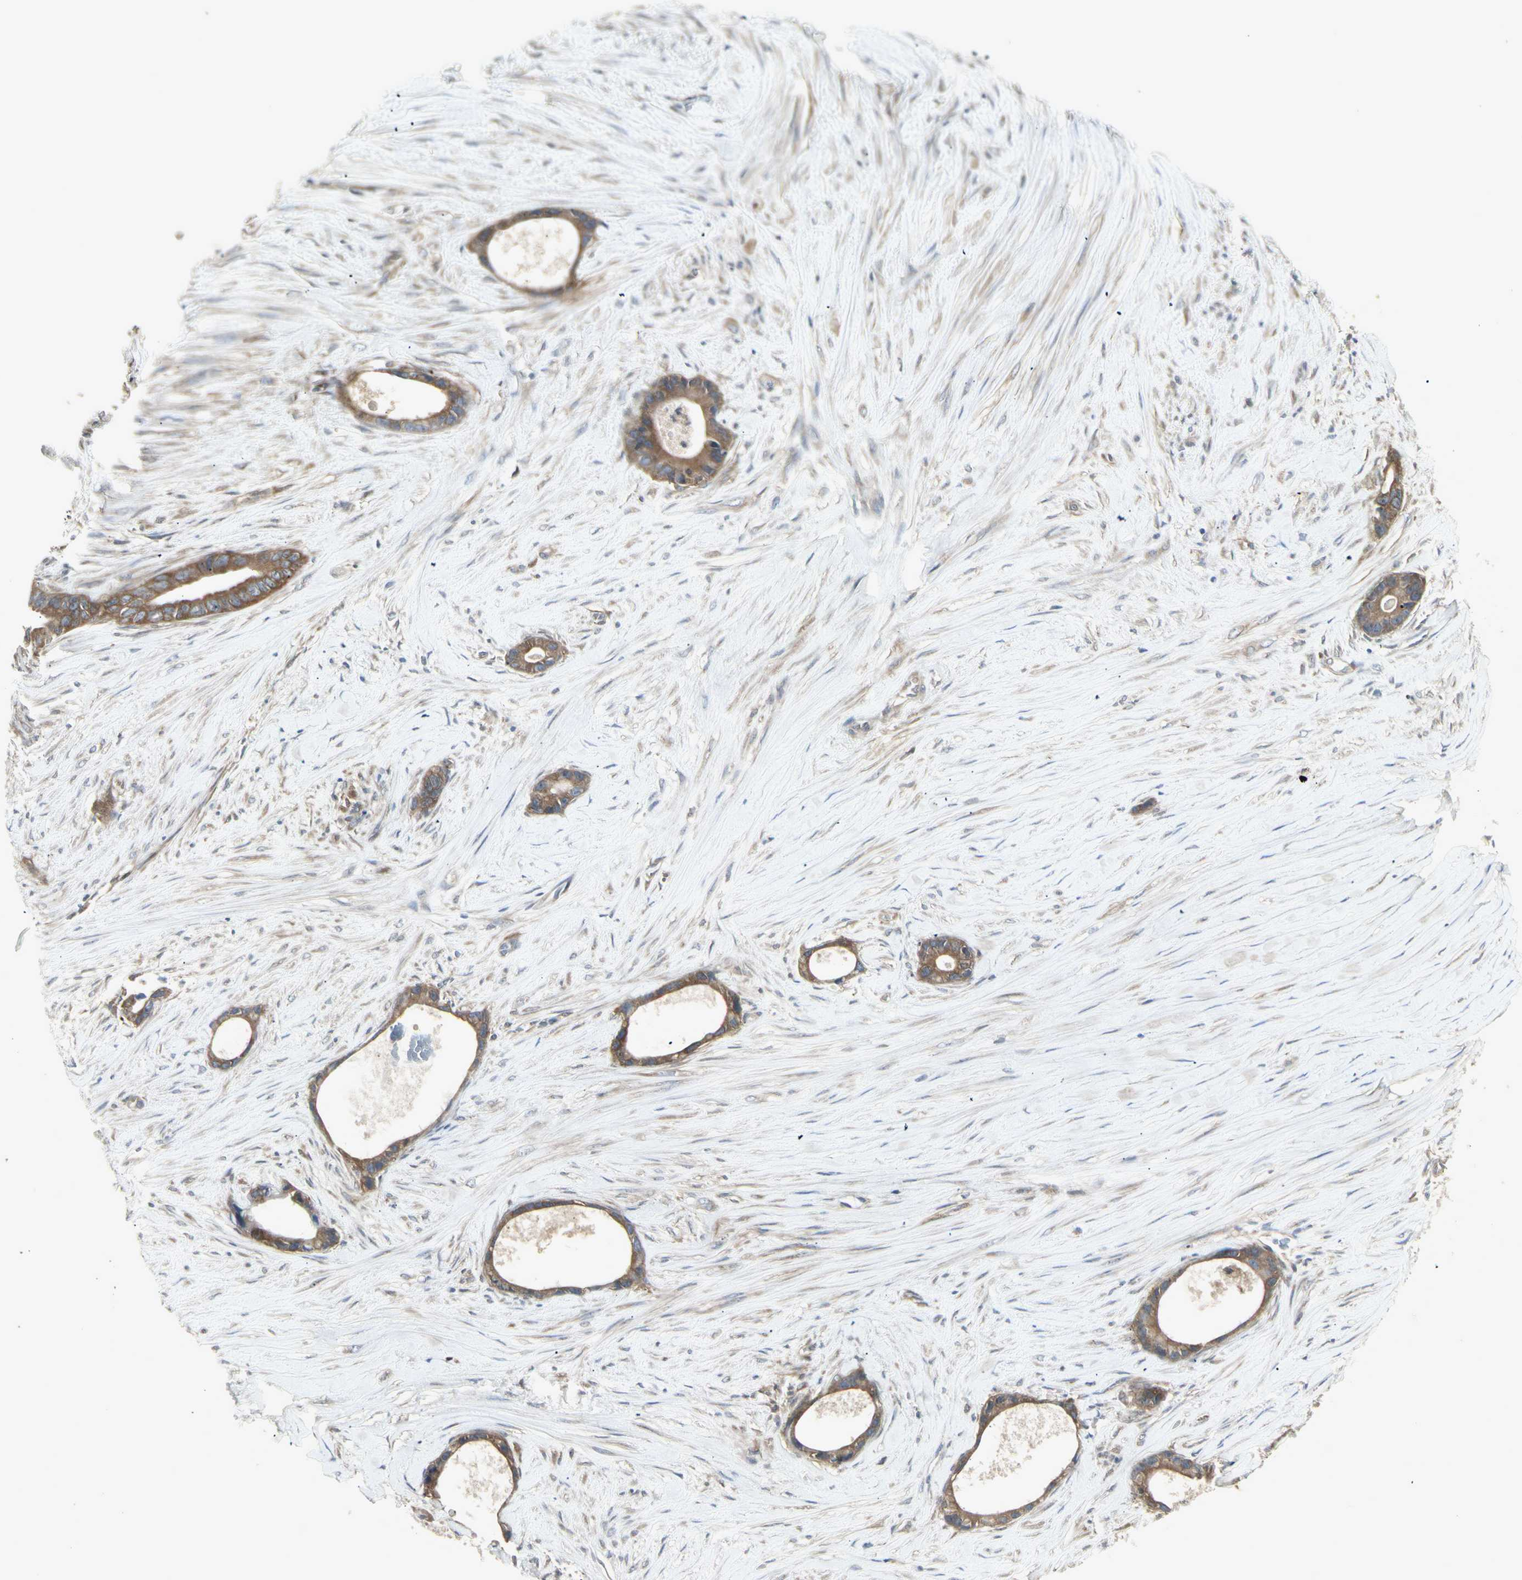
{"staining": {"intensity": "moderate", "quantity": ">75%", "location": "cytoplasmic/membranous"}, "tissue": "liver cancer", "cell_type": "Tumor cells", "image_type": "cancer", "snomed": [{"axis": "morphology", "description": "Cholangiocarcinoma"}, {"axis": "topography", "description": "Liver"}], "caption": "Approximately >75% of tumor cells in human liver cancer exhibit moderate cytoplasmic/membranous protein positivity as visualized by brown immunohistochemical staining.", "gene": "CHURC1-FNTB", "patient": {"sex": "female", "age": 55}}